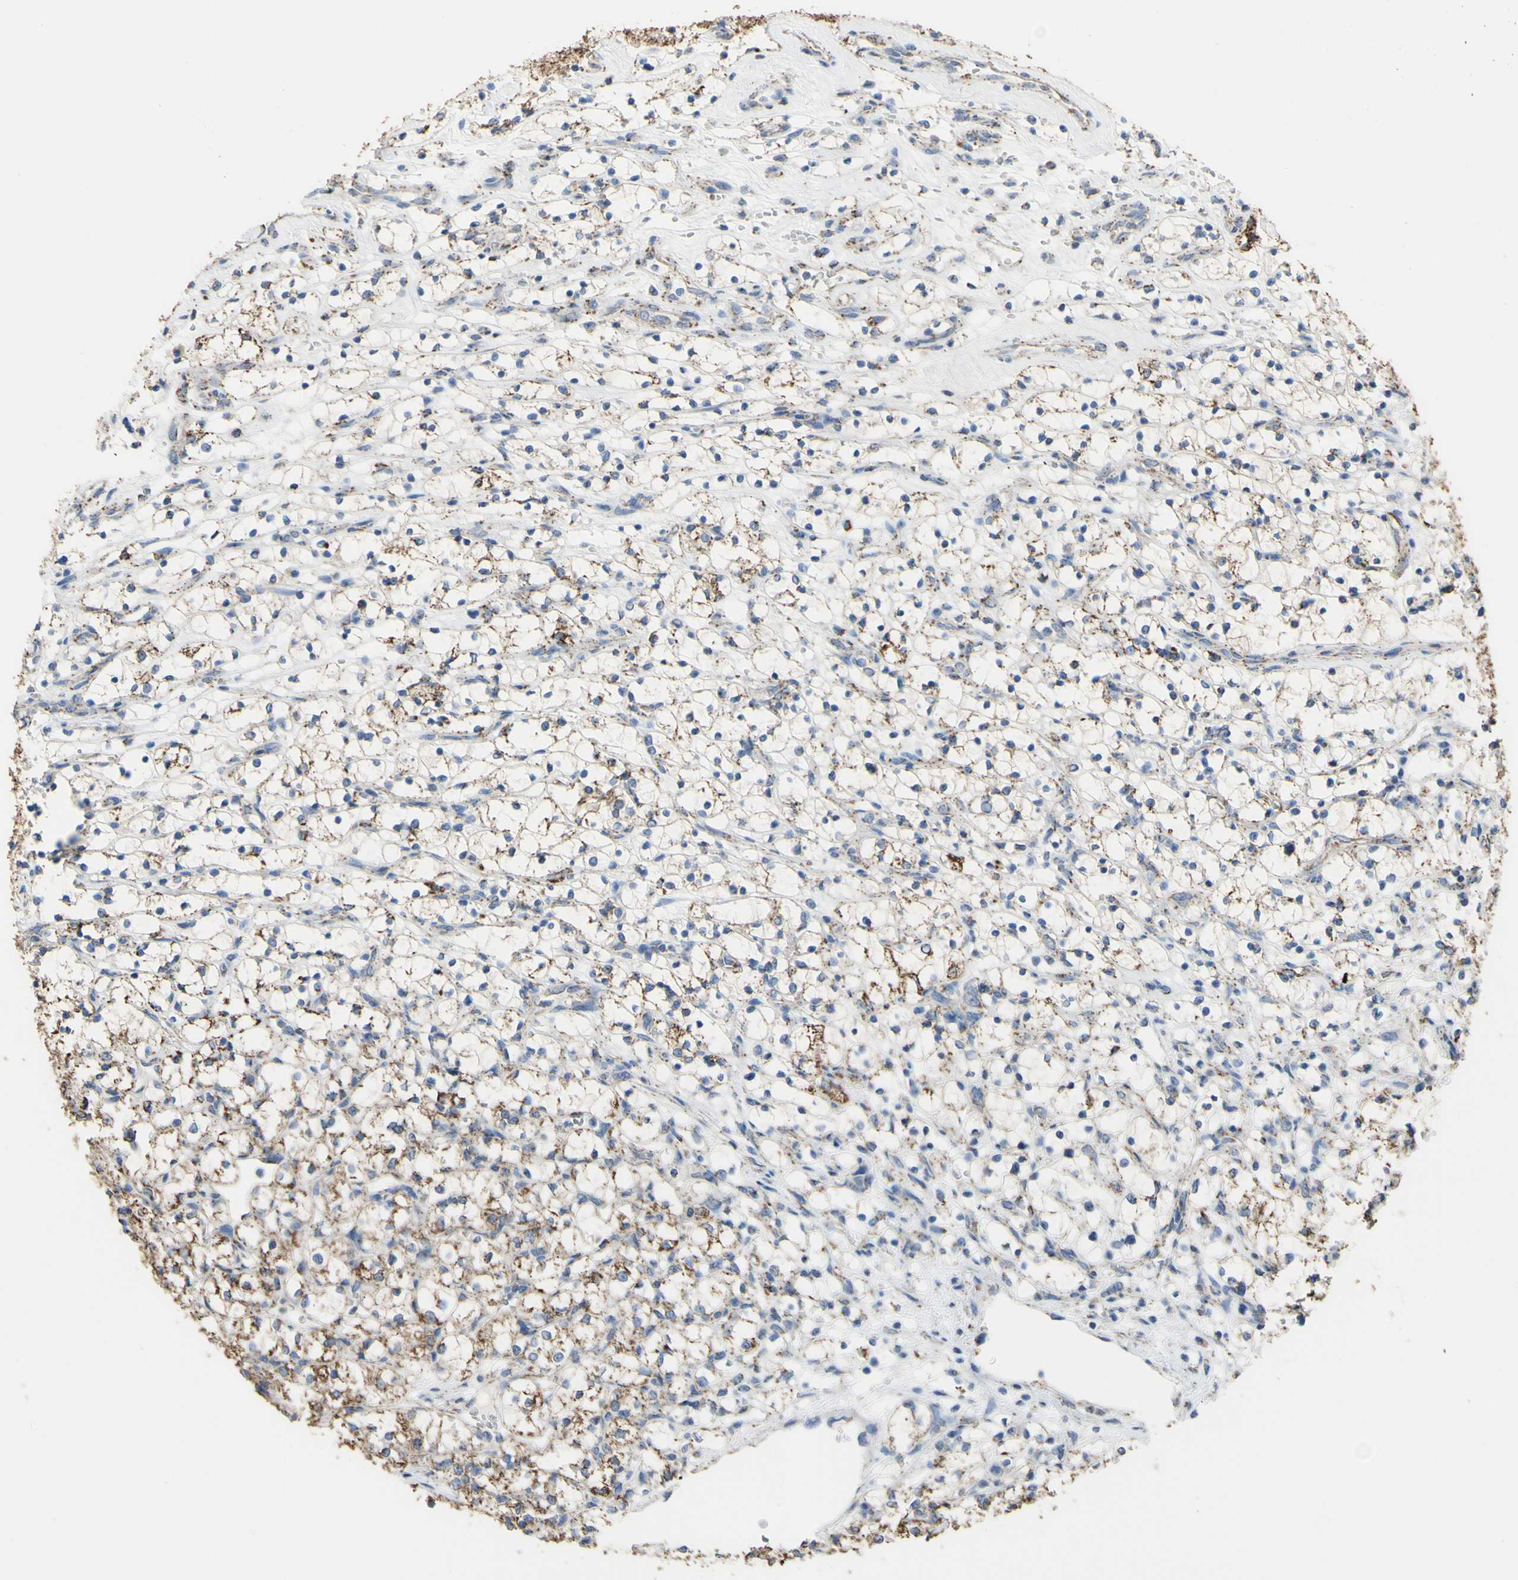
{"staining": {"intensity": "weak", "quantity": "25%-75%", "location": "cytoplasmic/membranous"}, "tissue": "renal cancer", "cell_type": "Tumor cells", "image_type": "cancer", "snomed": [{"axis": "morphology", "description": "Adenocarcinoma, NOS"}, {"axis": "topography", "description": "Kidney"}], "caption": "IHC staining of renal cancer (adenocarcinoma), which displays low levels of weak cytoplasmic/membranous positivity in approximately 25%-75% of tumor cells indicating weak cytoplasmic/membranous protein positivity. The staining was performed using DAB (brown) for protein detection and nuclei were counterstained in hematoxylin (blue).", "gene": "CMKLR2", "patient": {"sex": "female", "age": 69}}